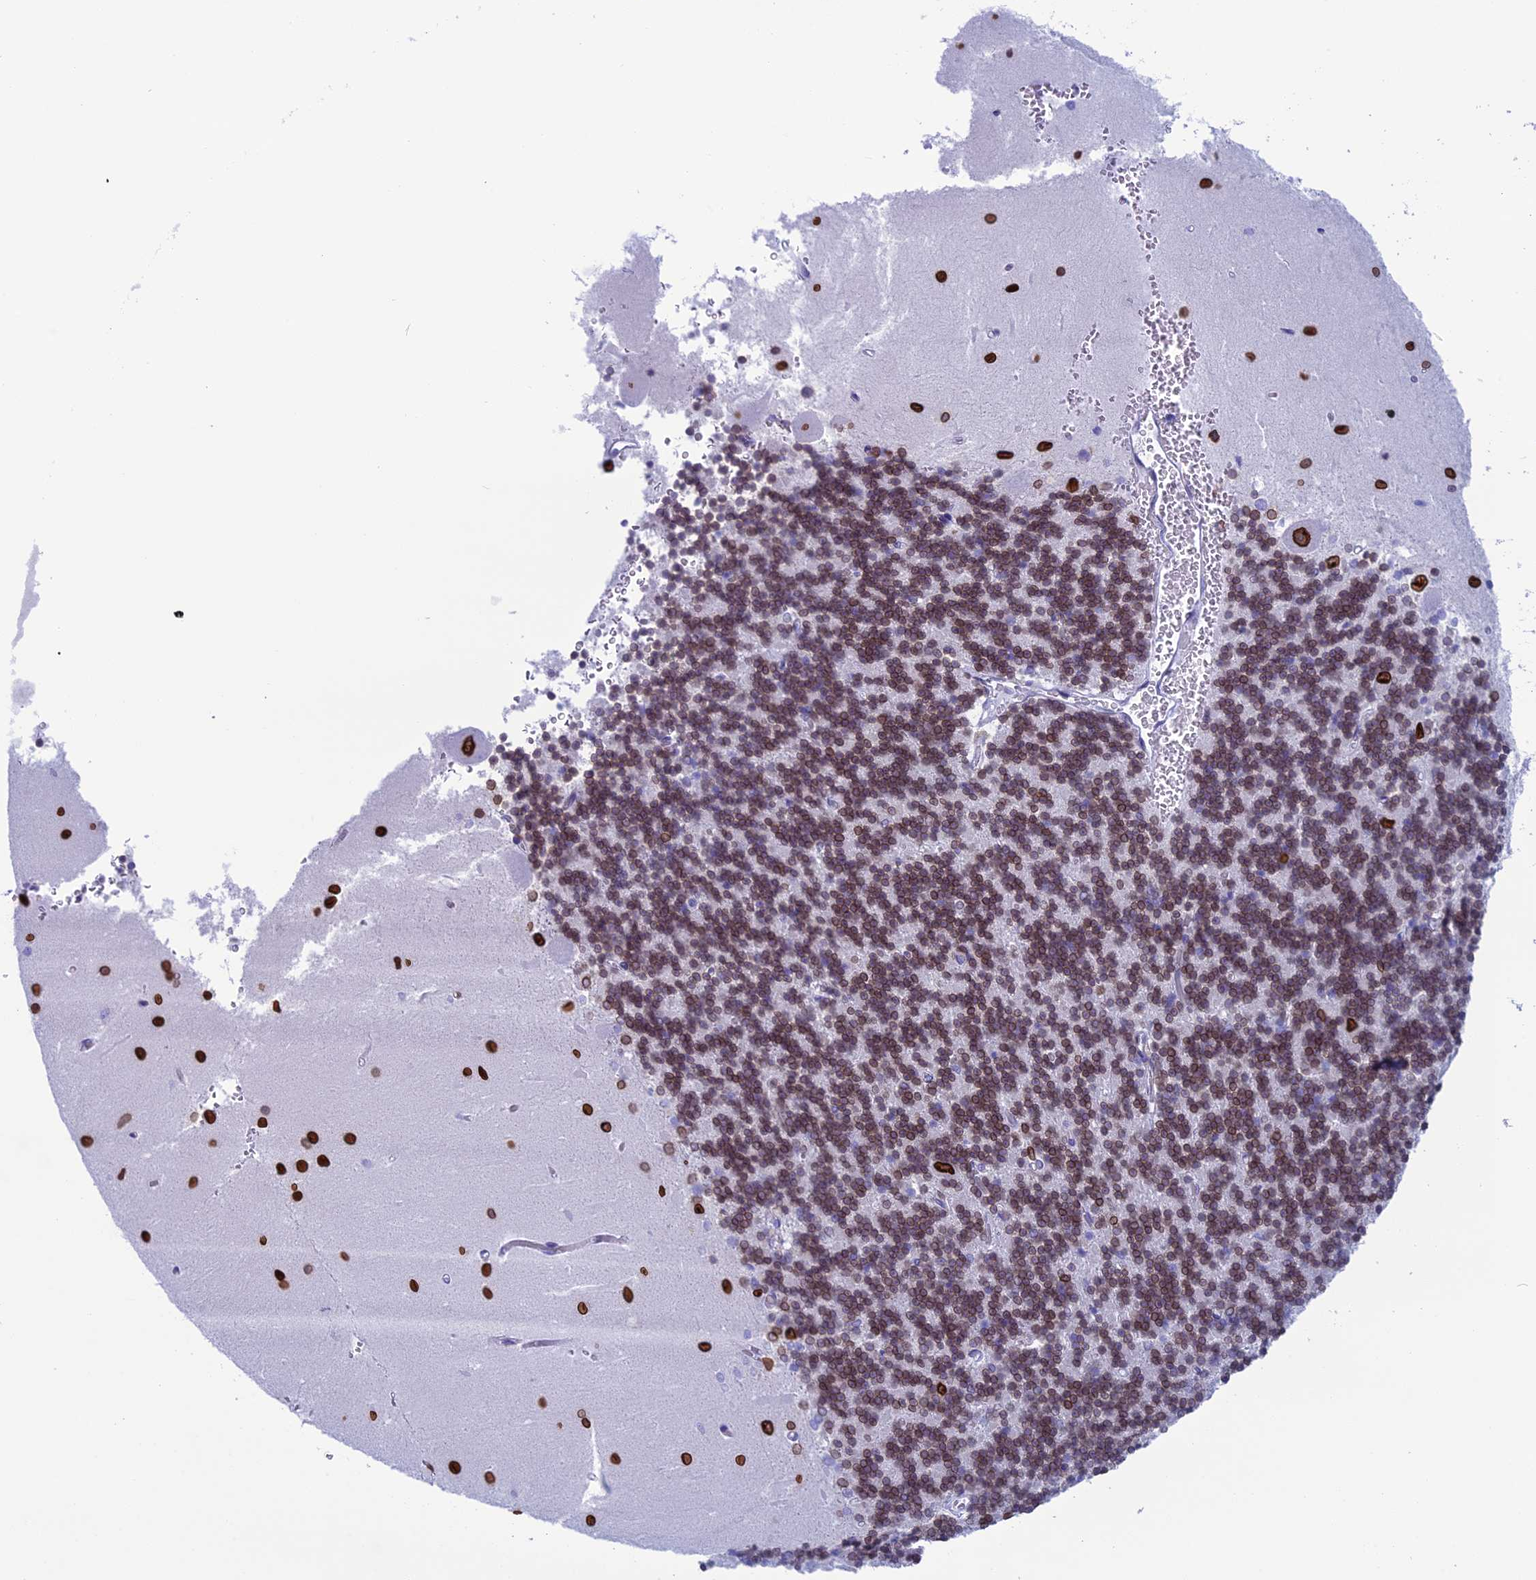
{"staining": {"intensity": "moderate", "quantity": "25%-75%", "location": "cytoplasmic/membranous,nuclear"}, "tissue": "cerebellum", "cell_type": "Cells in granular layer", "image_type": "normal", "snomed": [{"axis": "morphology", "description": "Normal tissue, NOS"}, {"axis": "topography", "description": "Cerebellum"}], "caption": "Immunohistochemical staining of benign cerebellum exhibits 25%-75% levels of moderate cytoplasmic/membranous,nuclear protein positivity in approximately 25%-75% of cells in granular layer. Using DAB (3,3'-diaminobenzidine) (brown) and hematoxylin (blue) stains, captured at high magnification using brightfield microscopy.", "gene": "FAM169A", "patient": {"sex": "male", "age": 37}}